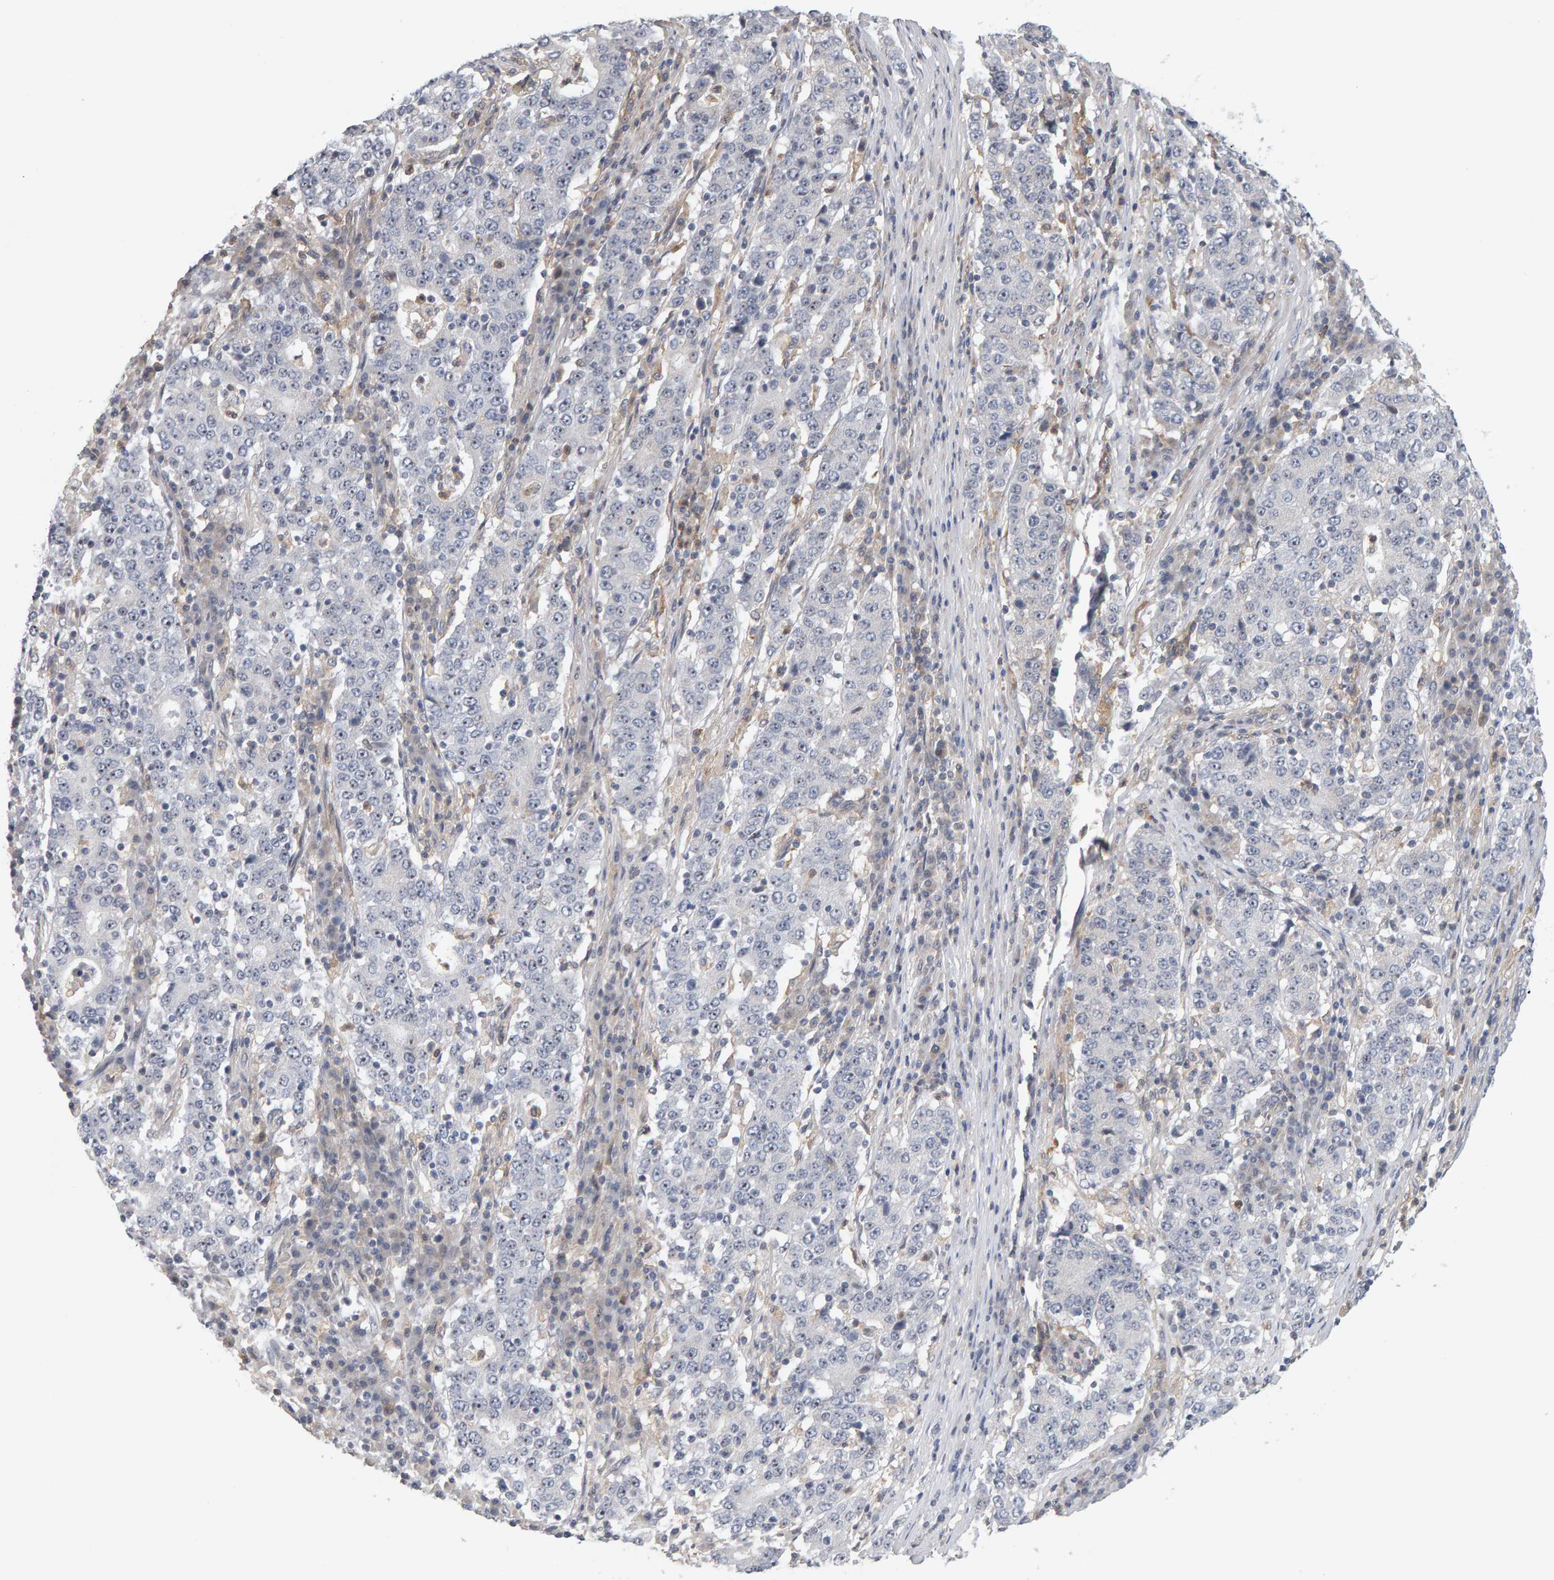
{"staining": {"intensity": "negative", "quantity": "none", "location": "none"}, "tissue": "stomach cancer", "cell_type": "Tumor cells", "image_type": "cancer", "snomed": [{"axis": "morphology", "description": "Adenocarcinoma, NOS"}, {"axis": "topography", "description": "Stomach"}], "caption": "Immunohistochemistry of stomach cancer shows no expression in tumor cells.", "gene": "MSRA", "patient": {"sex": "male", "age": 59}}